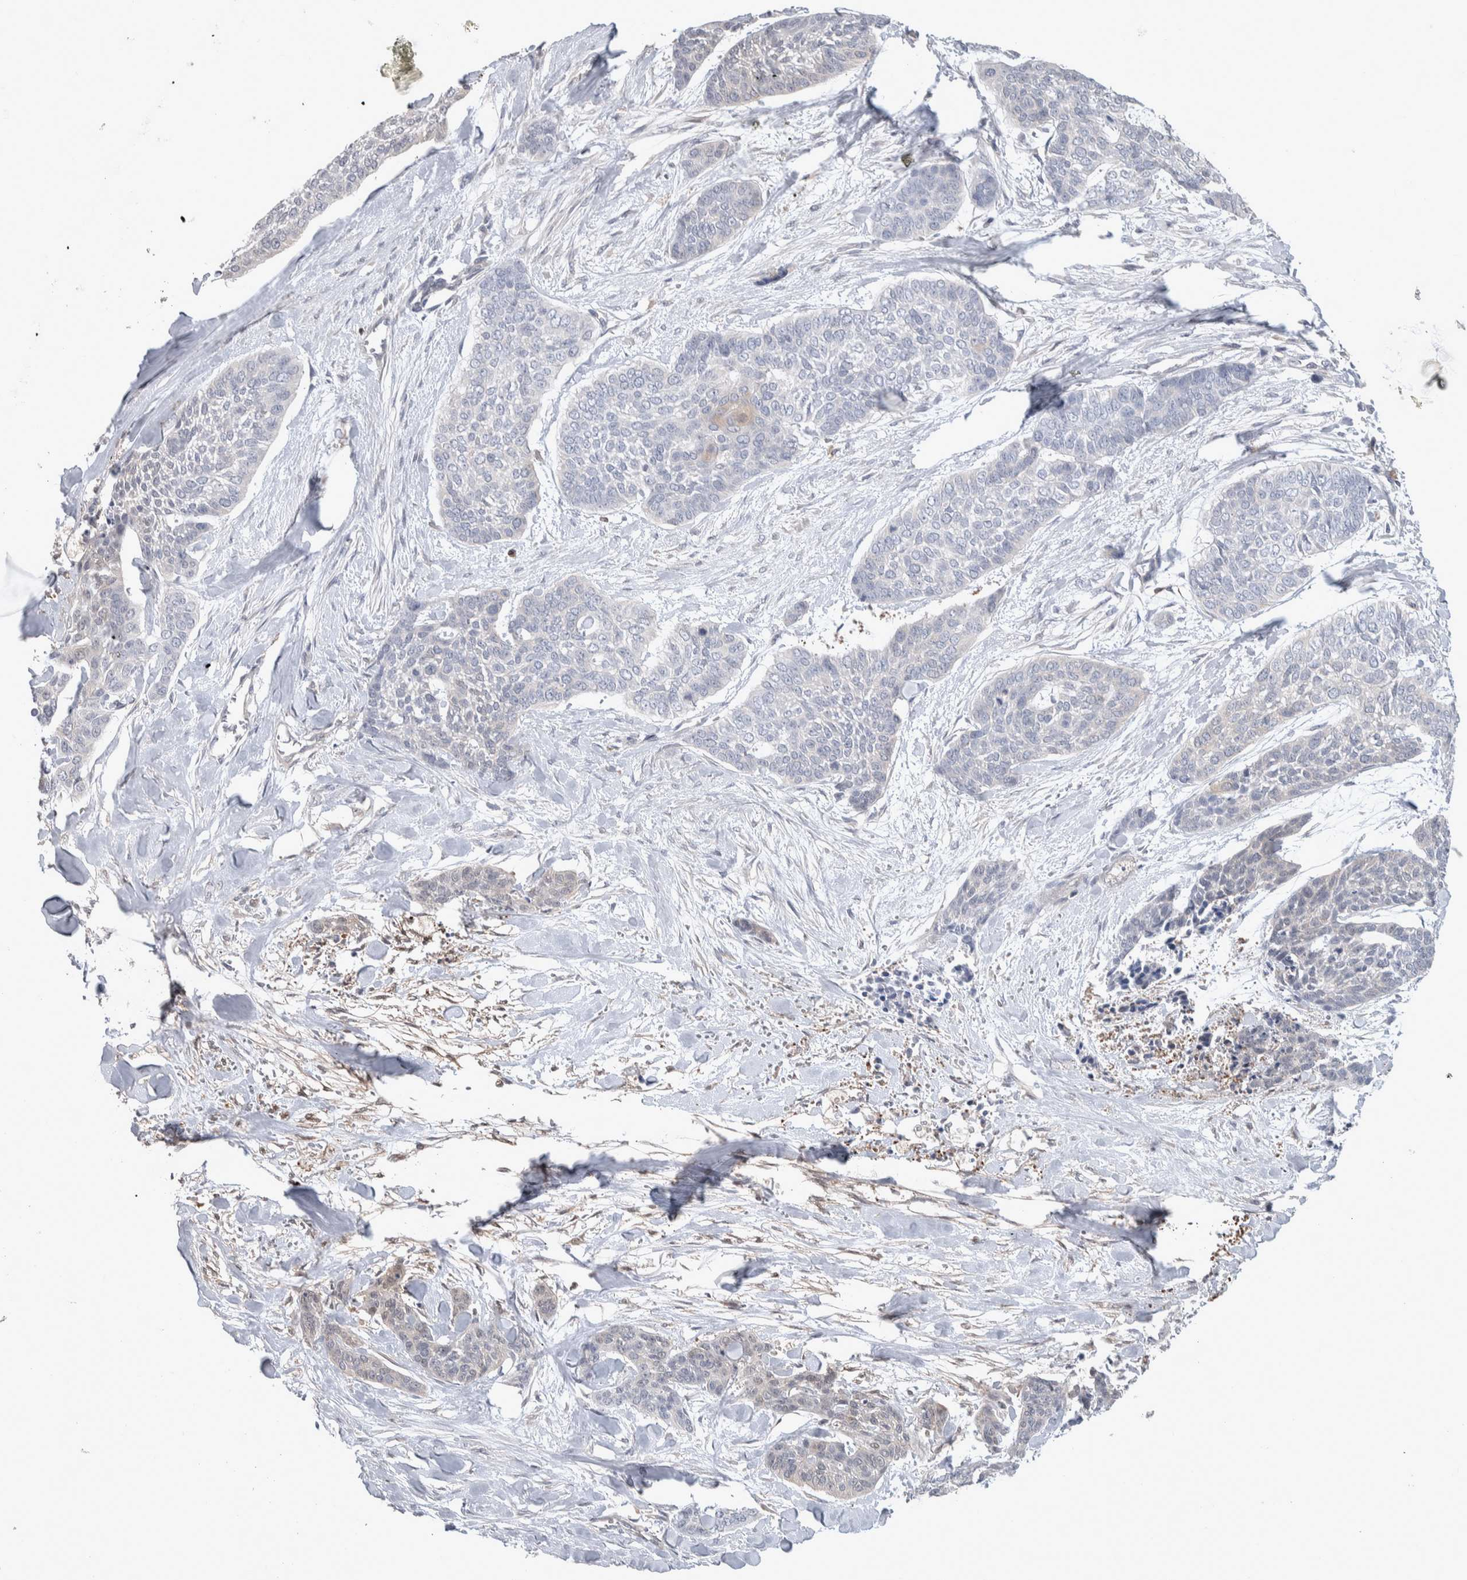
{"staining": {"intensity": "negative", "quantity": "none", "location": "none"}, "tissue": "skin cancer", "cell_type": "Tumor cells", "image_type": "cancer", "snomed": [{"axis": "morphology", "description": "Basal cell carcinoma"}, {"axis": "topography", "description": "Skin"}], "caption": "Tumor cells show no significant staining in skin basal cell carcinoma.", "gene": "HTATIP2", "patient": {"sex": "female", "age": 64}}